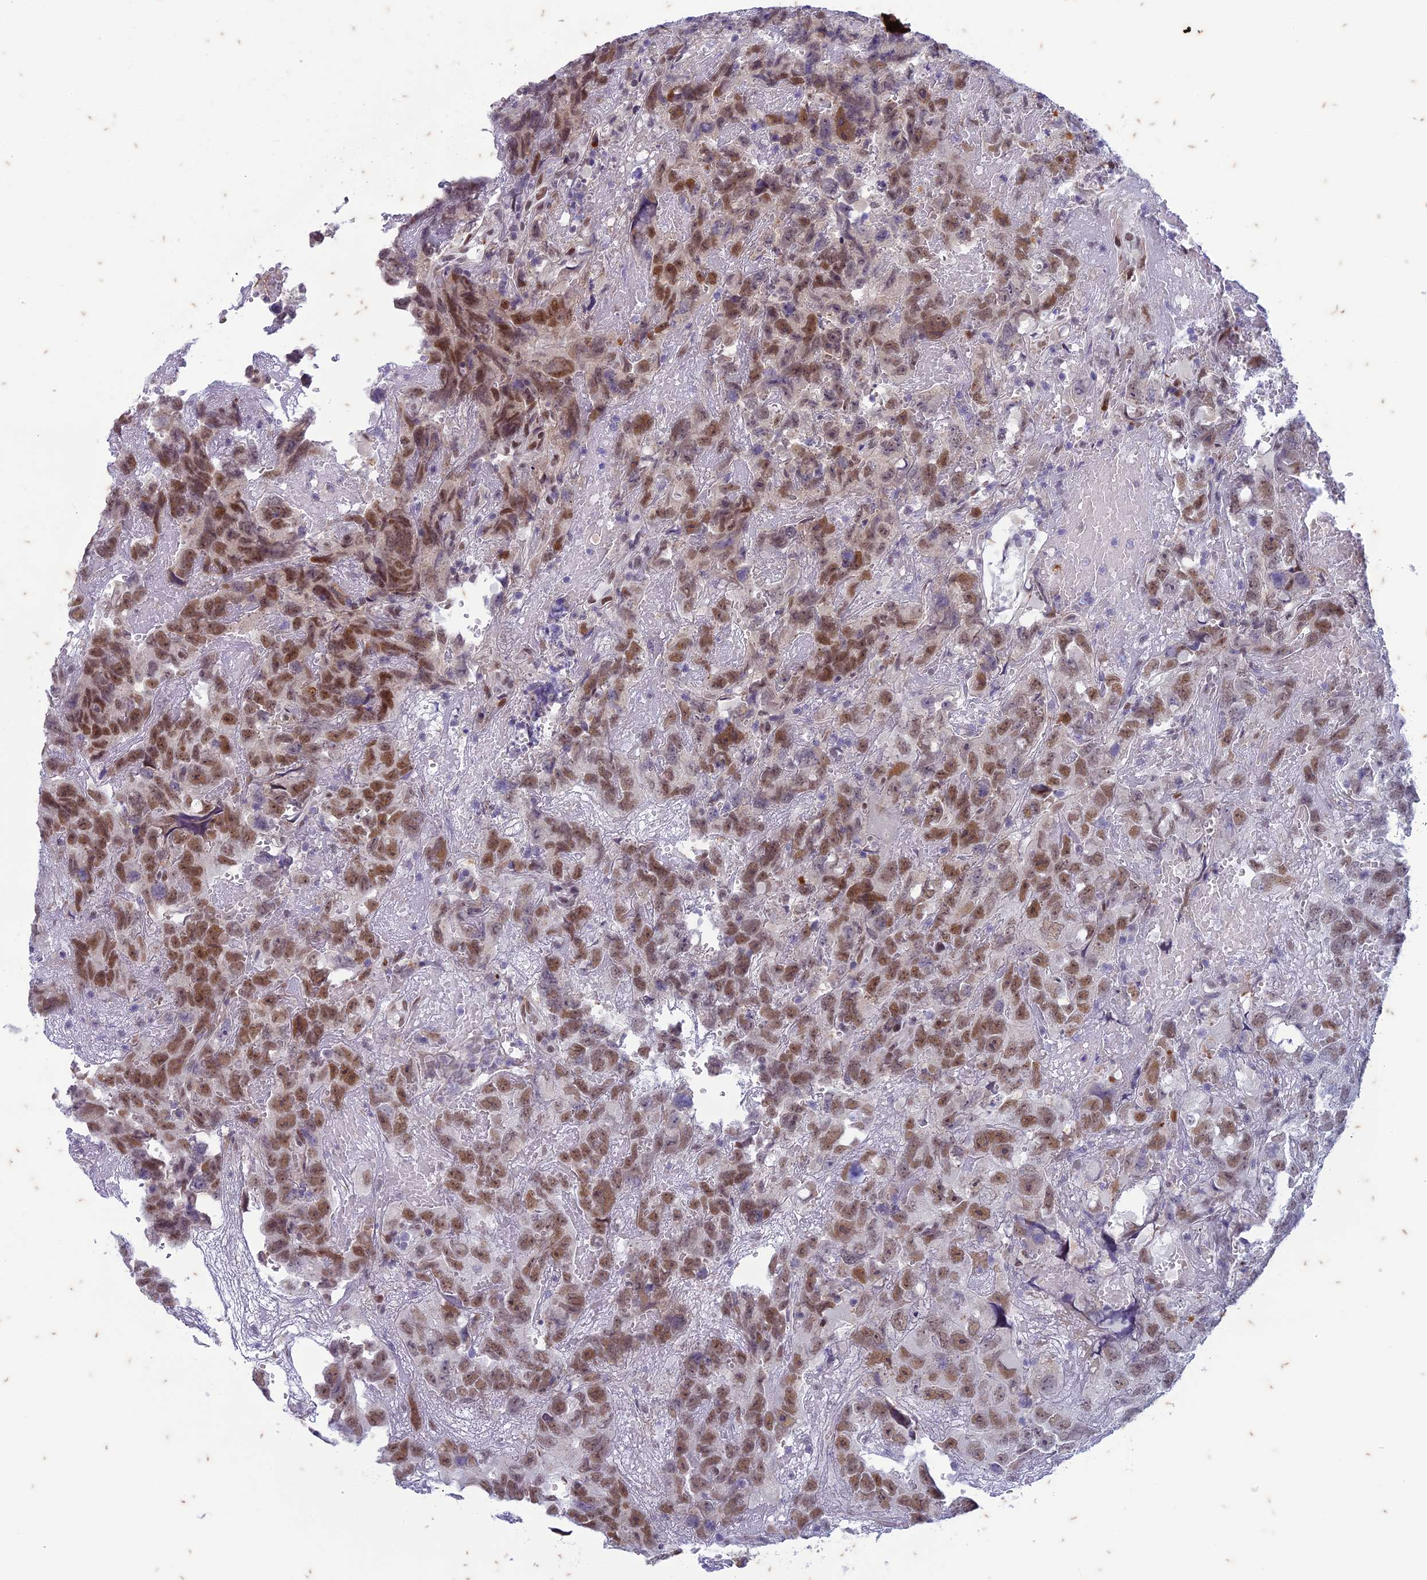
{"staining": {"intensity": "moderate", "quantity": ">75%", "location": "nuclear"}, "tissue": "testis cancer", "cell_type": "Tumor cells", "image_type": "cancer", "snomed": [{"axis": "morphology", "description": "Carcinoma, Embryonal, NOS"}, {"axis": "topography", "description": "Testis"}], "caption": "Immunohistochemistry staining of embryonal carcinoma (testis), which shows medium levels of moderate nuclear staining in approximately >75% of tumor cells indicating moderate nuclear protein staining. The staining was performed using DAB (brown) for protein detection and nuclei were counterstained in hematoxylin (blue).", "gene": "PABPN1L", "patient": {"sex": "male", "age": 45}}